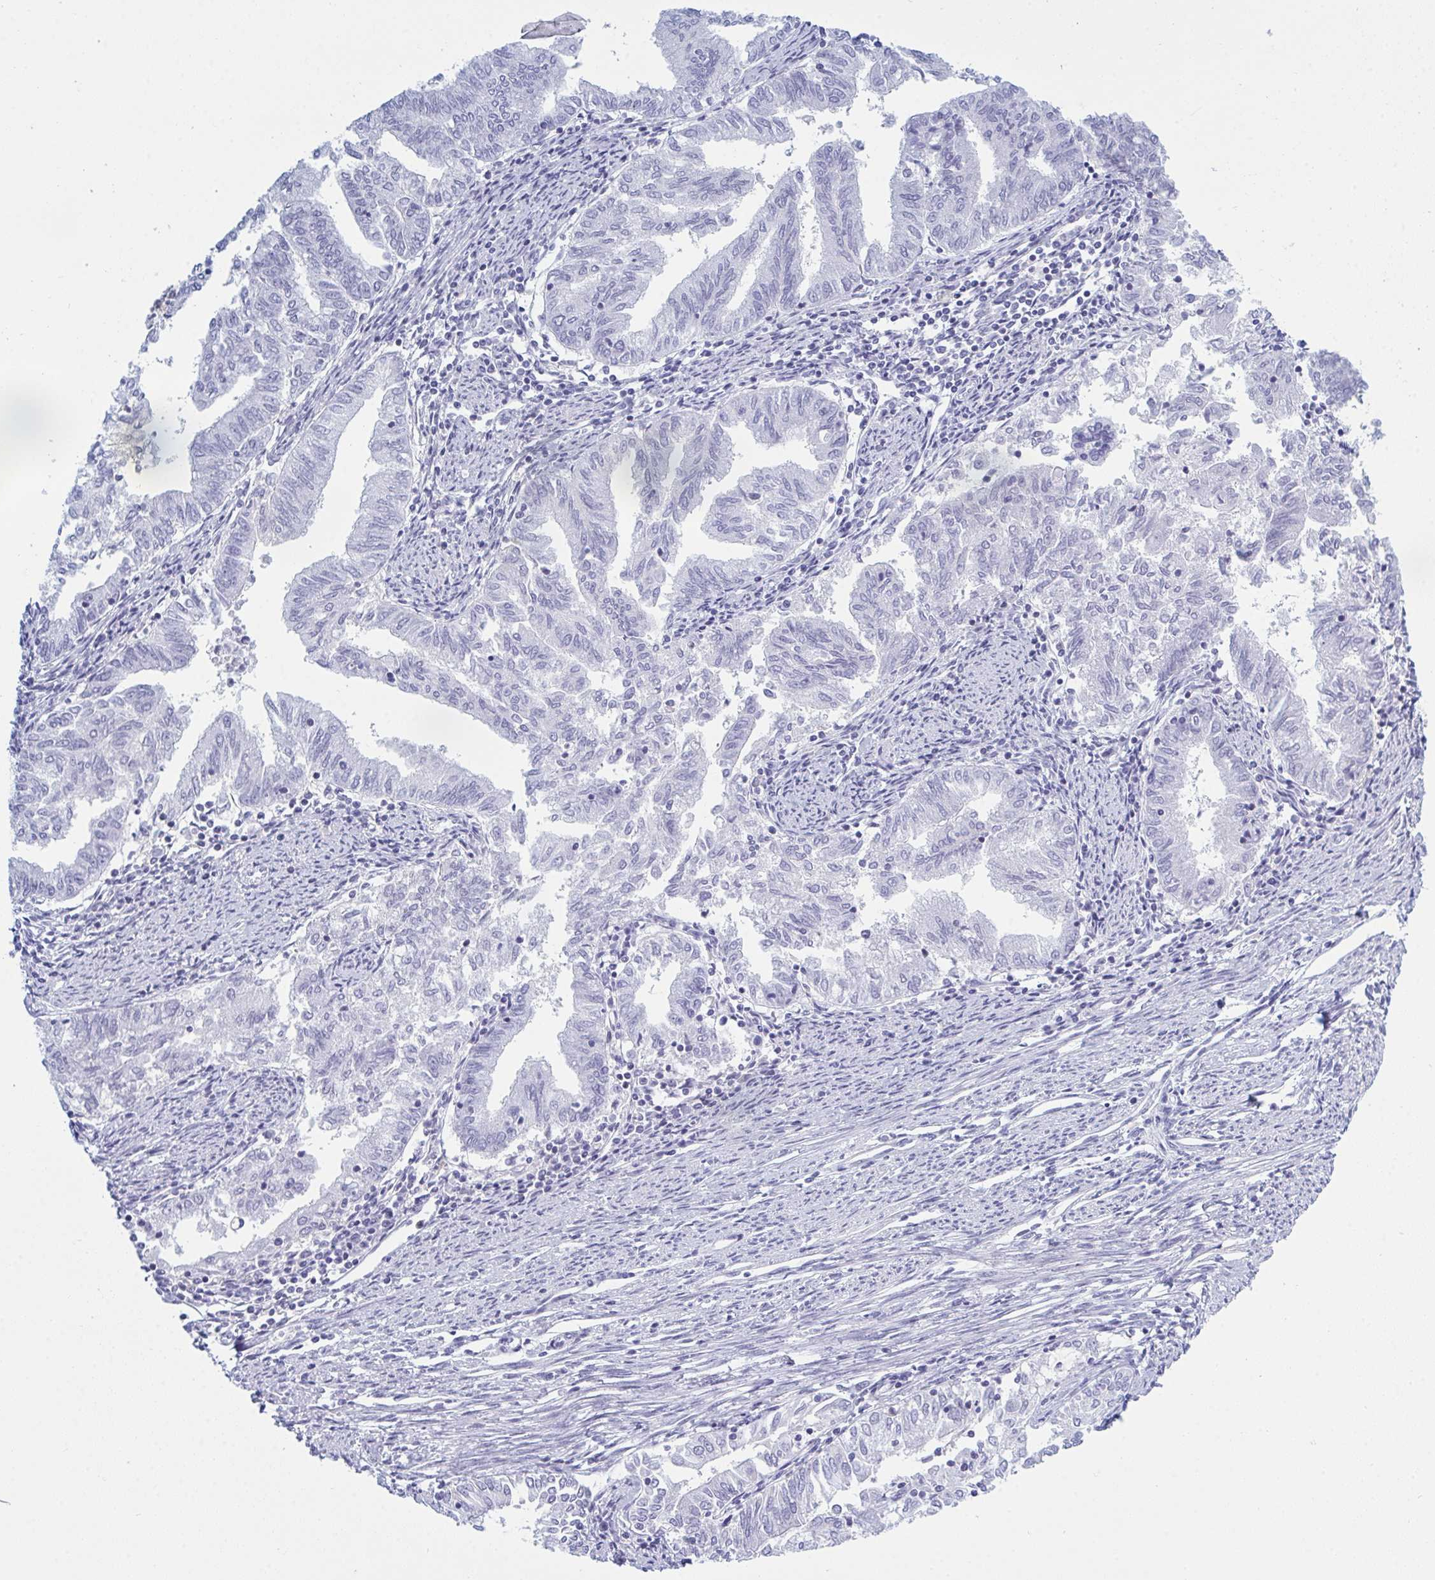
{"staining": {"intensity": "negative", "quantity": "none", "location": "none"}, "tissue": "endometrial cancer", "cell_type": "Tumor cells", "image_type": "cancer", "snomed": [{"axis": "morphology", "description": "Adenocarcinoma, NOS"}, {"axis": "topography", "description": "Endometrium"}], "caption": "Tumor cells are negative for protein expression in human endometrial cancer.", "gene": "MYO1F", "patient": {"sex": "female", "age": 79}}